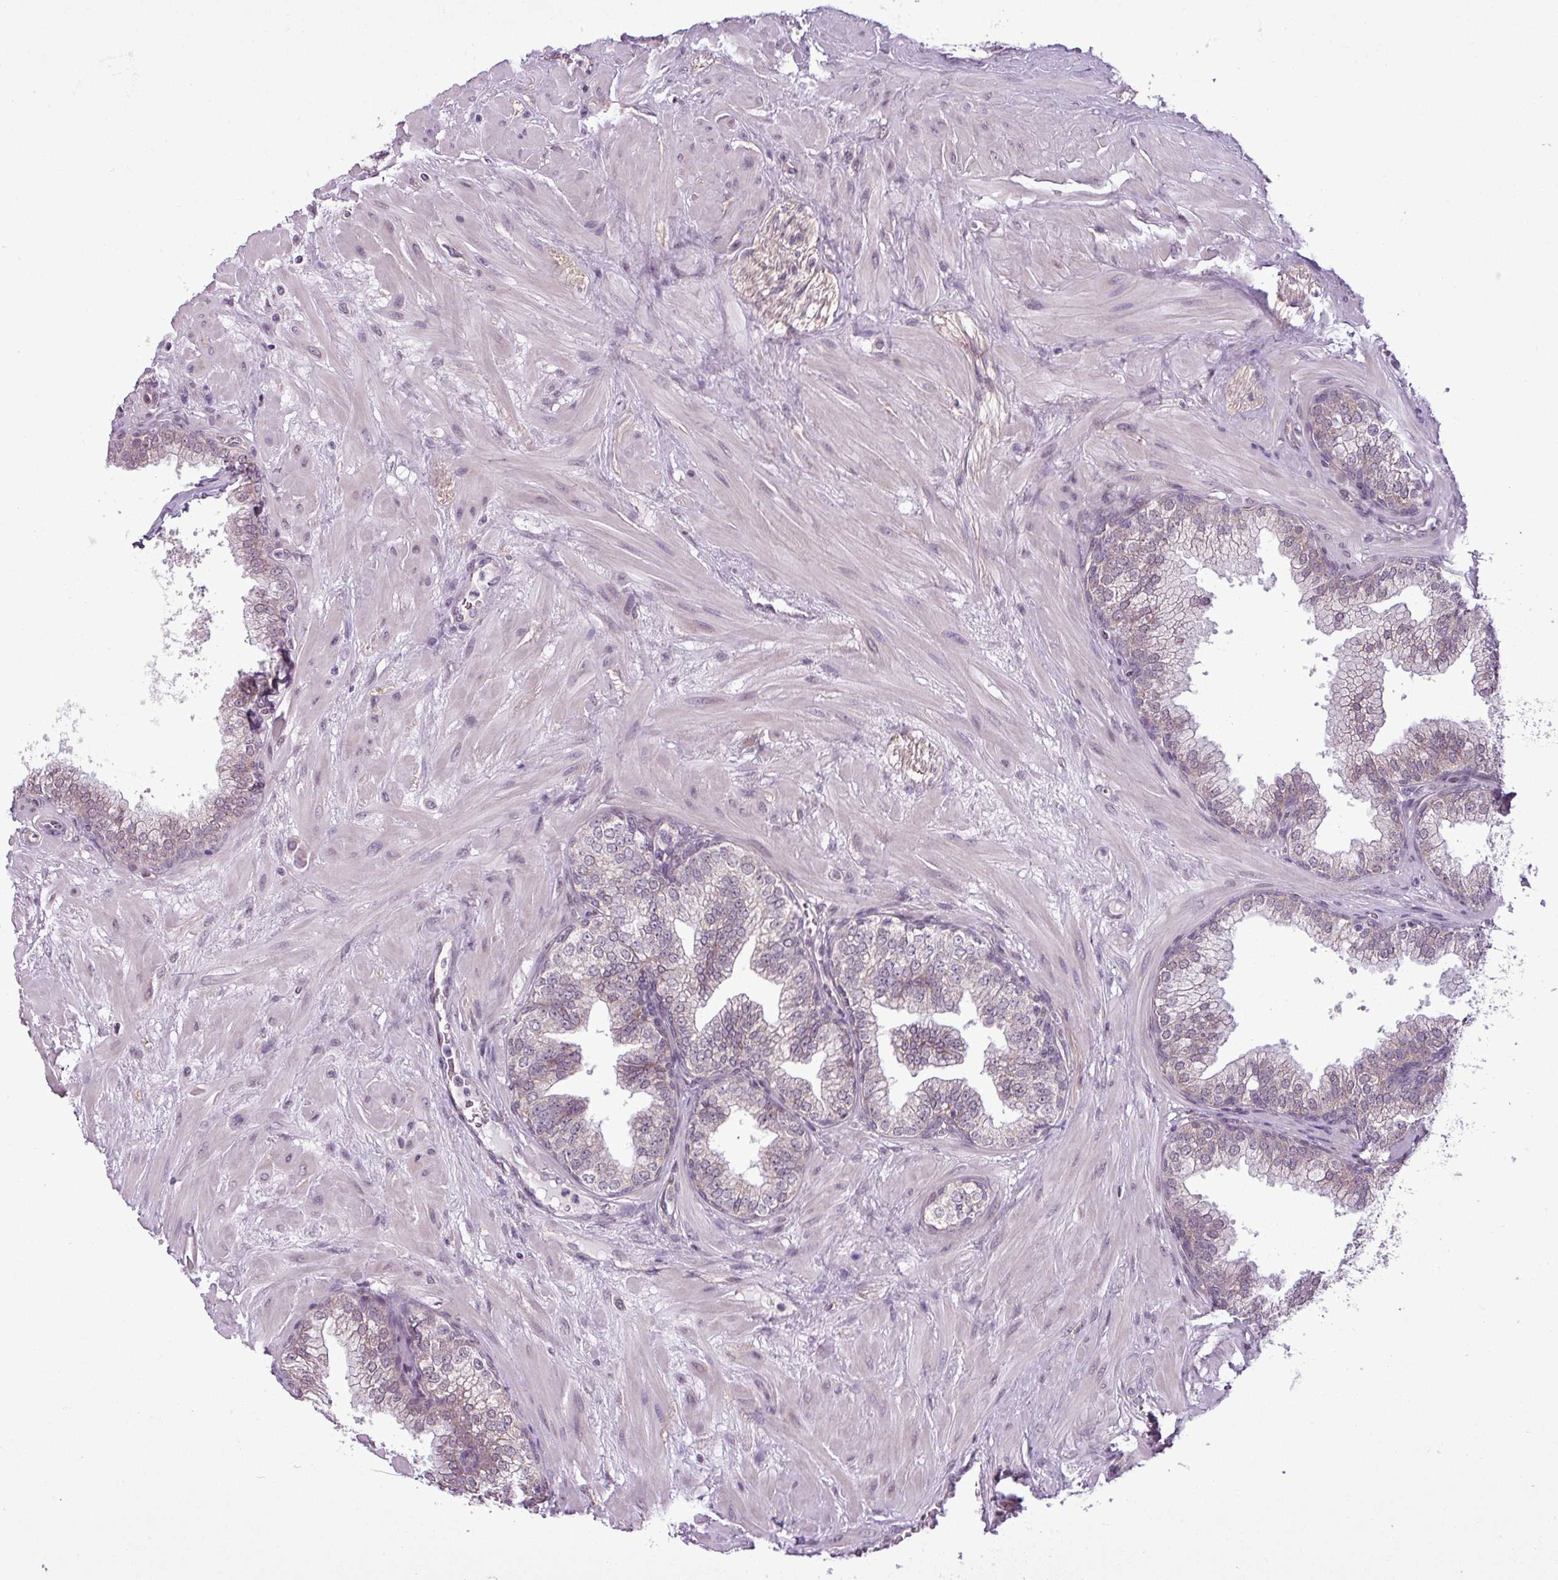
{"staining": {"intensity": "moderate", "quantity": "25%-75%", "location": "cytoplasmic/membranous"}, "tissue": "prostate", "cell_type": "Glandular cells", "image_type": "normal", "snomed": [{"axis": "morphology", "description": "Normal tissue, NOS"}, {"axis": "topography", "description": "Prostate"}], "caption": "Approximately 25%-75% of glandular cells in normal human prostate exhibit moderate cytoplasmic/membranous protein positivity as visualized by brown immunohistochemical staining.", "gene": "GPT2", "patient": {"sex": "male", "age": 60}}